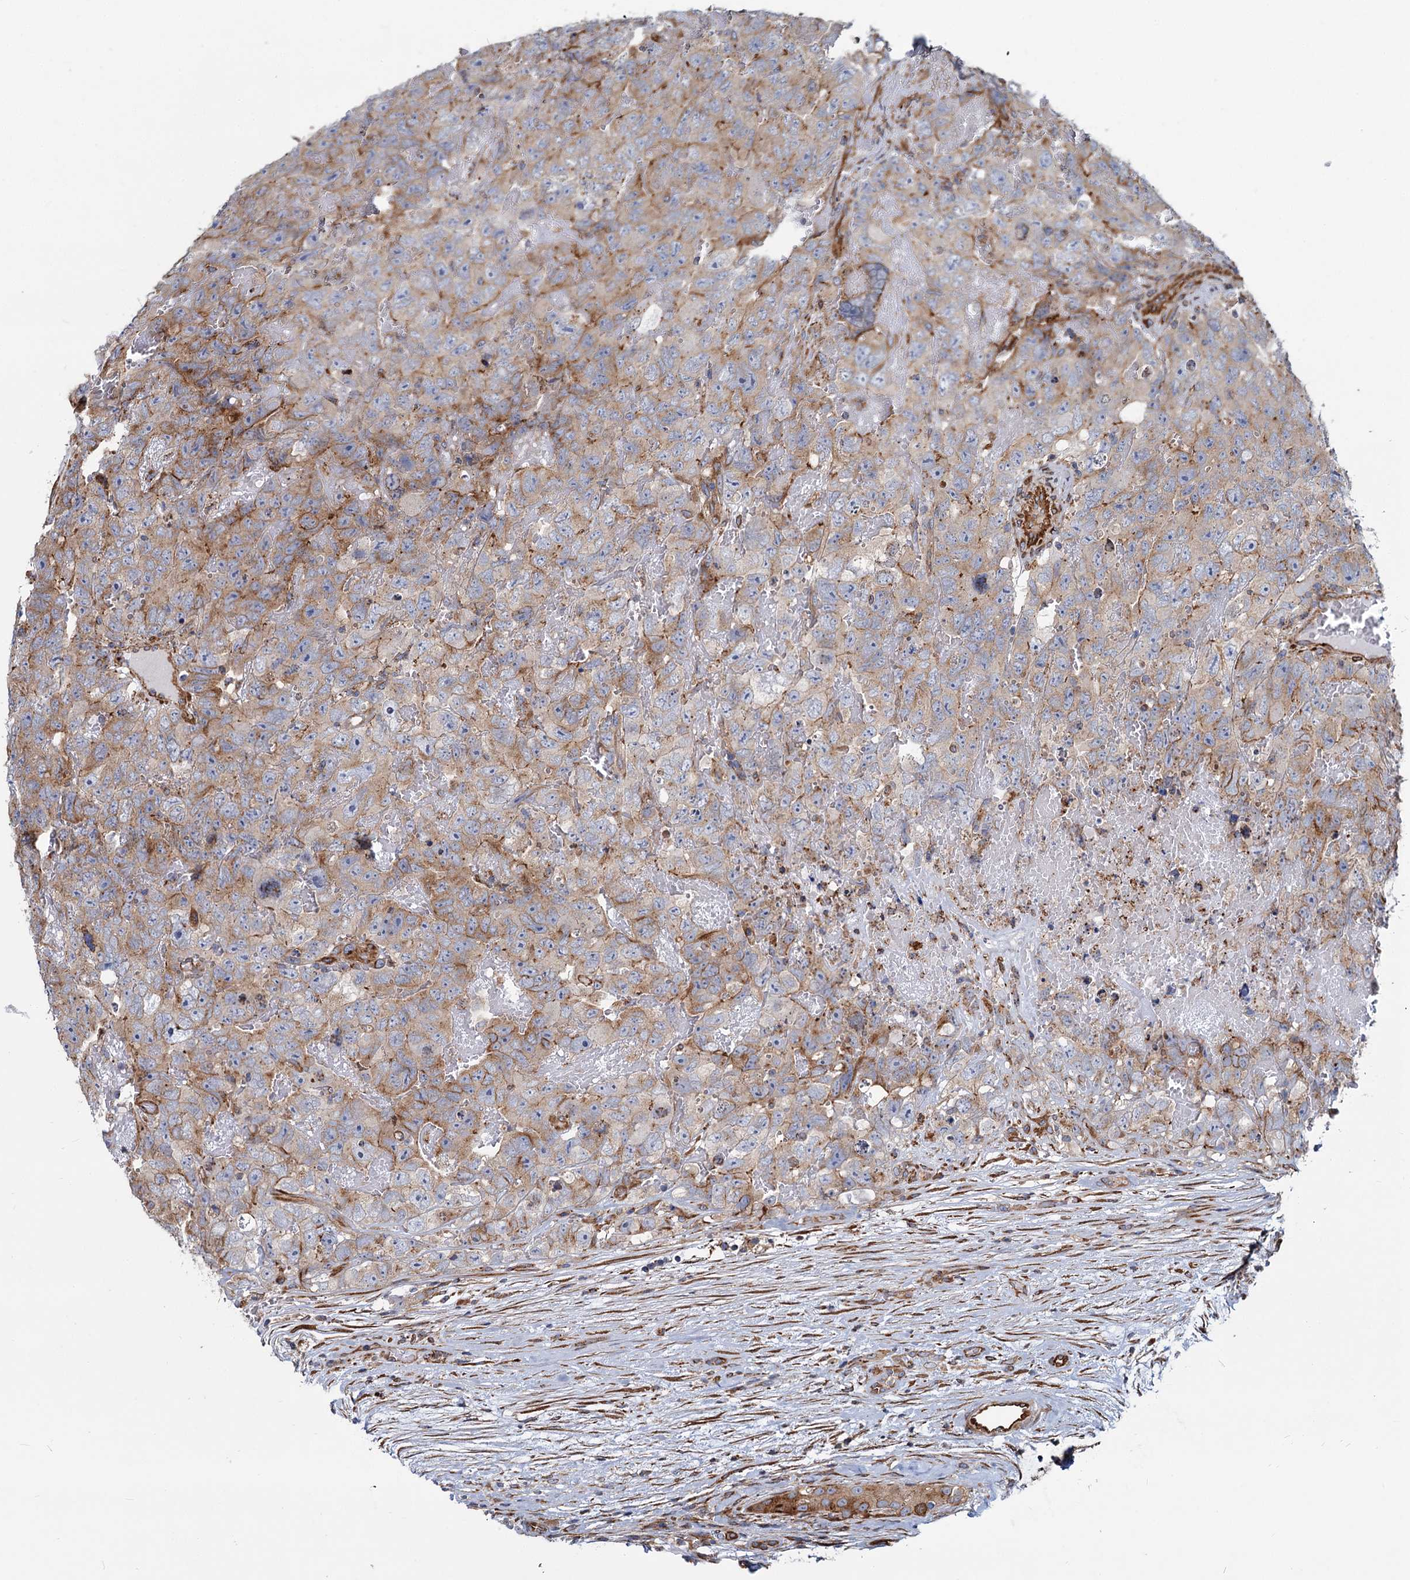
{"staining": {"intensity": "moderate", "quantity": "<25%", "location": "cytoplasmic/membranous"}, "tissue": "testis cancer", "cell_type": "Tumor cells", "image_type": "cancer", "snomed": [{"axis": "morphology", "description": "Carcinoma, Embryonal, NOS"}, {"axis": "topography", "description": "Testis"}], "caption": "The immunohistochemical stain labels moderate cytoplasmic/membranous expression in tumor cells of testis cancer (embryonal carcinoma) tissue.", "gene": "PSEN1", "patient": {"sex": "male", "age": 45}}